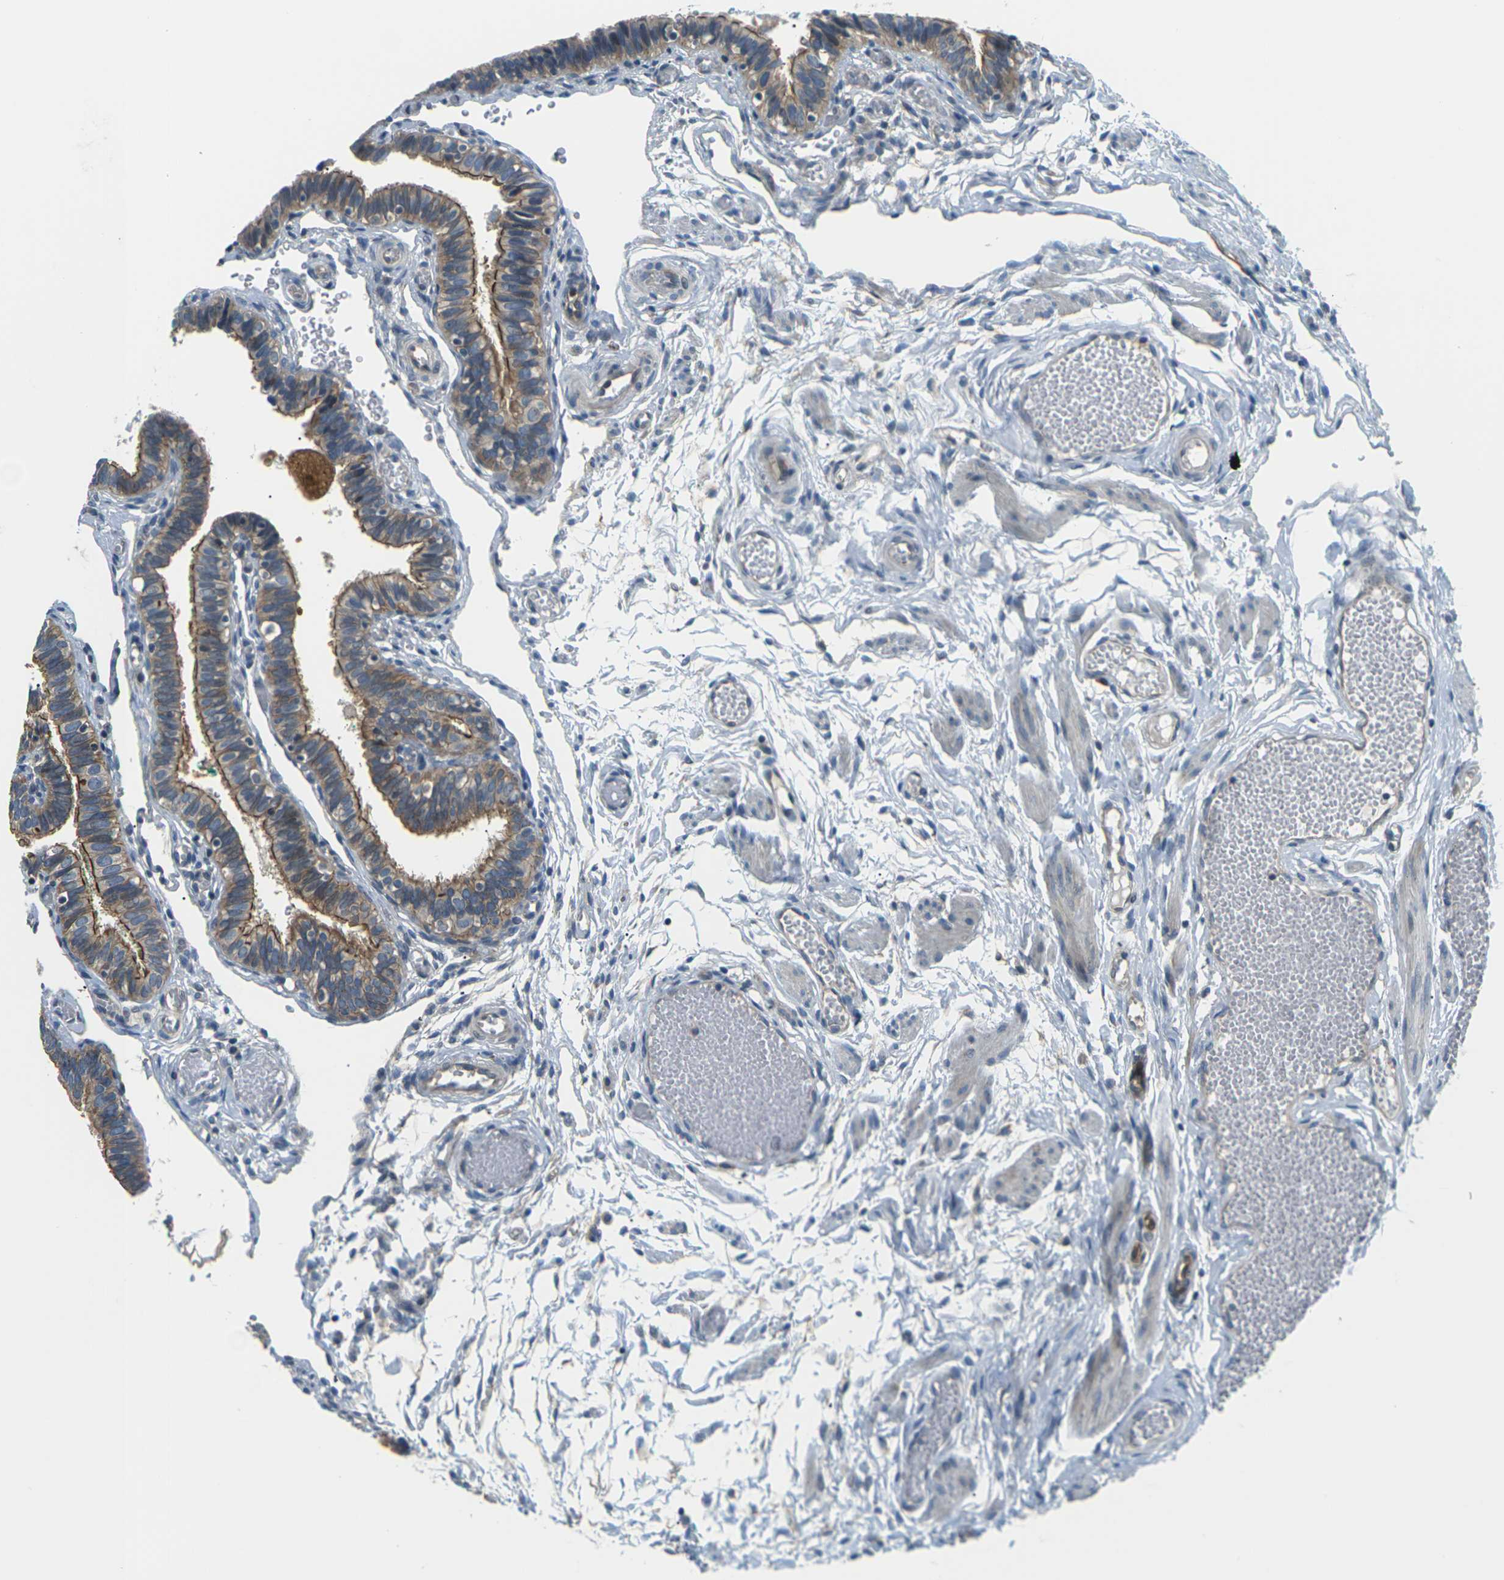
{"staining": {"intensity": "strong", "quantity": ">75%", "location": "cytoplasmic/membranous"}, "tissue": "fallopian tube", "cell_type": "Glandular cells", "image_type": "normal", "snomed": [{"axis": "morphology", "description": "Normal tissue, NOS"}, {"axis": "topography", "description": "Fallopian tube"}], "caption": "Immunohistochemical staining of benign human fallopian tube demonstrates >75% levels of strong cytoplasmic/membranous protein expression in approximately >75% of glandular cells.", "gene": "SLC13A3", "patient": {"sex": "female", "age": 46}}